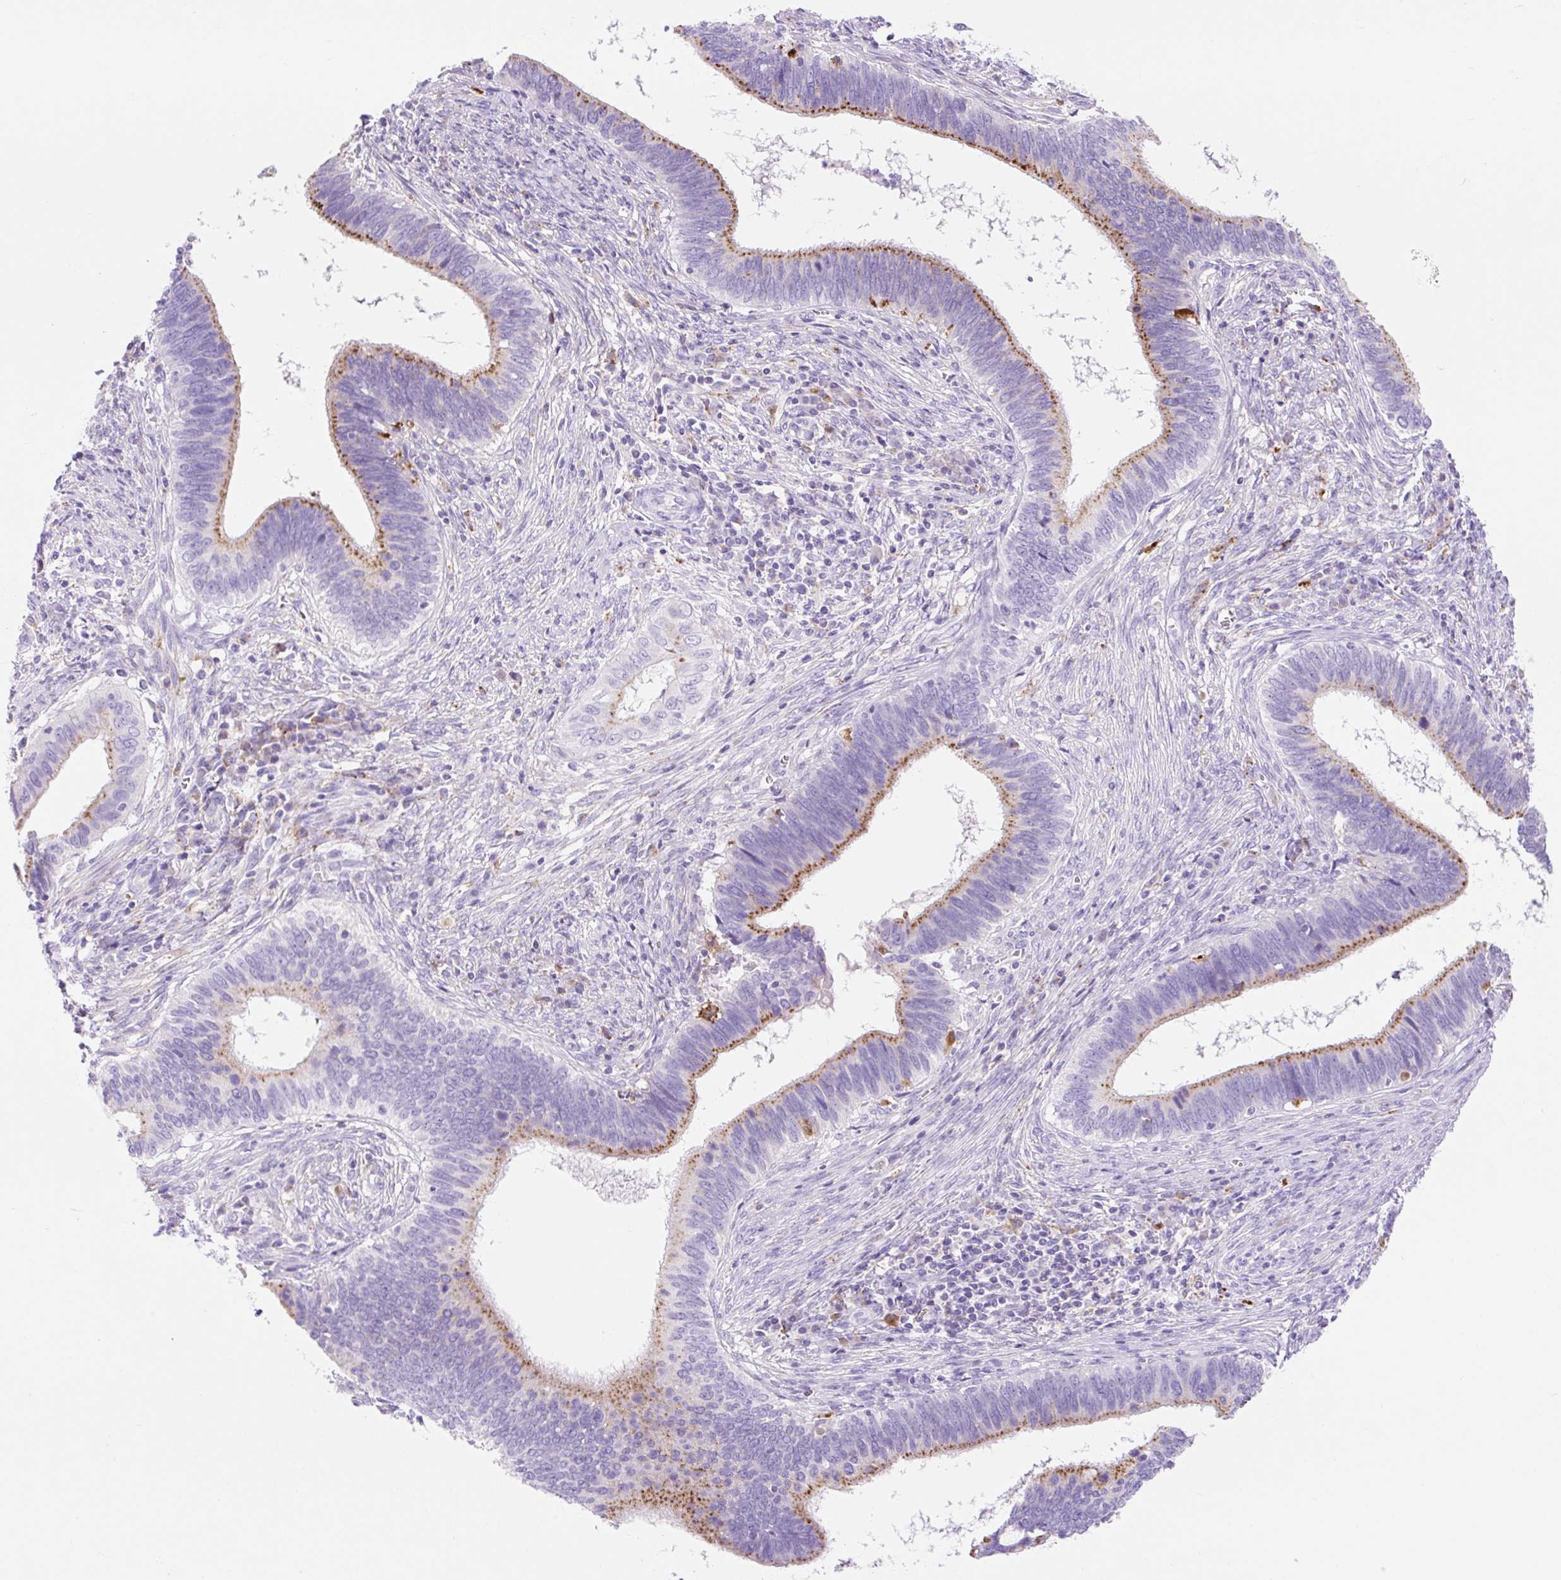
{"staining": {"intensity": "moderate", "quantity": "25%-75%", "location": "cytoplasmic/membranous"}, "tissue": "cervical cancer", "cell_type": "Tumor cells", "image_type": "cancer", "snomed": [{"axis": "morphology", "description": "Adenocarcinoma, NOS"}, {"axis": "topography", "description": "Cervix"}], "caption": "Human cervical adenocarcinoma stained for a protein (brown) shows moderate cytoplasmic/membranous positive expression in about 25%-75% of tumor cells.", "gene": "HEXB", "patient": {"sex": "female", "age": 42}}